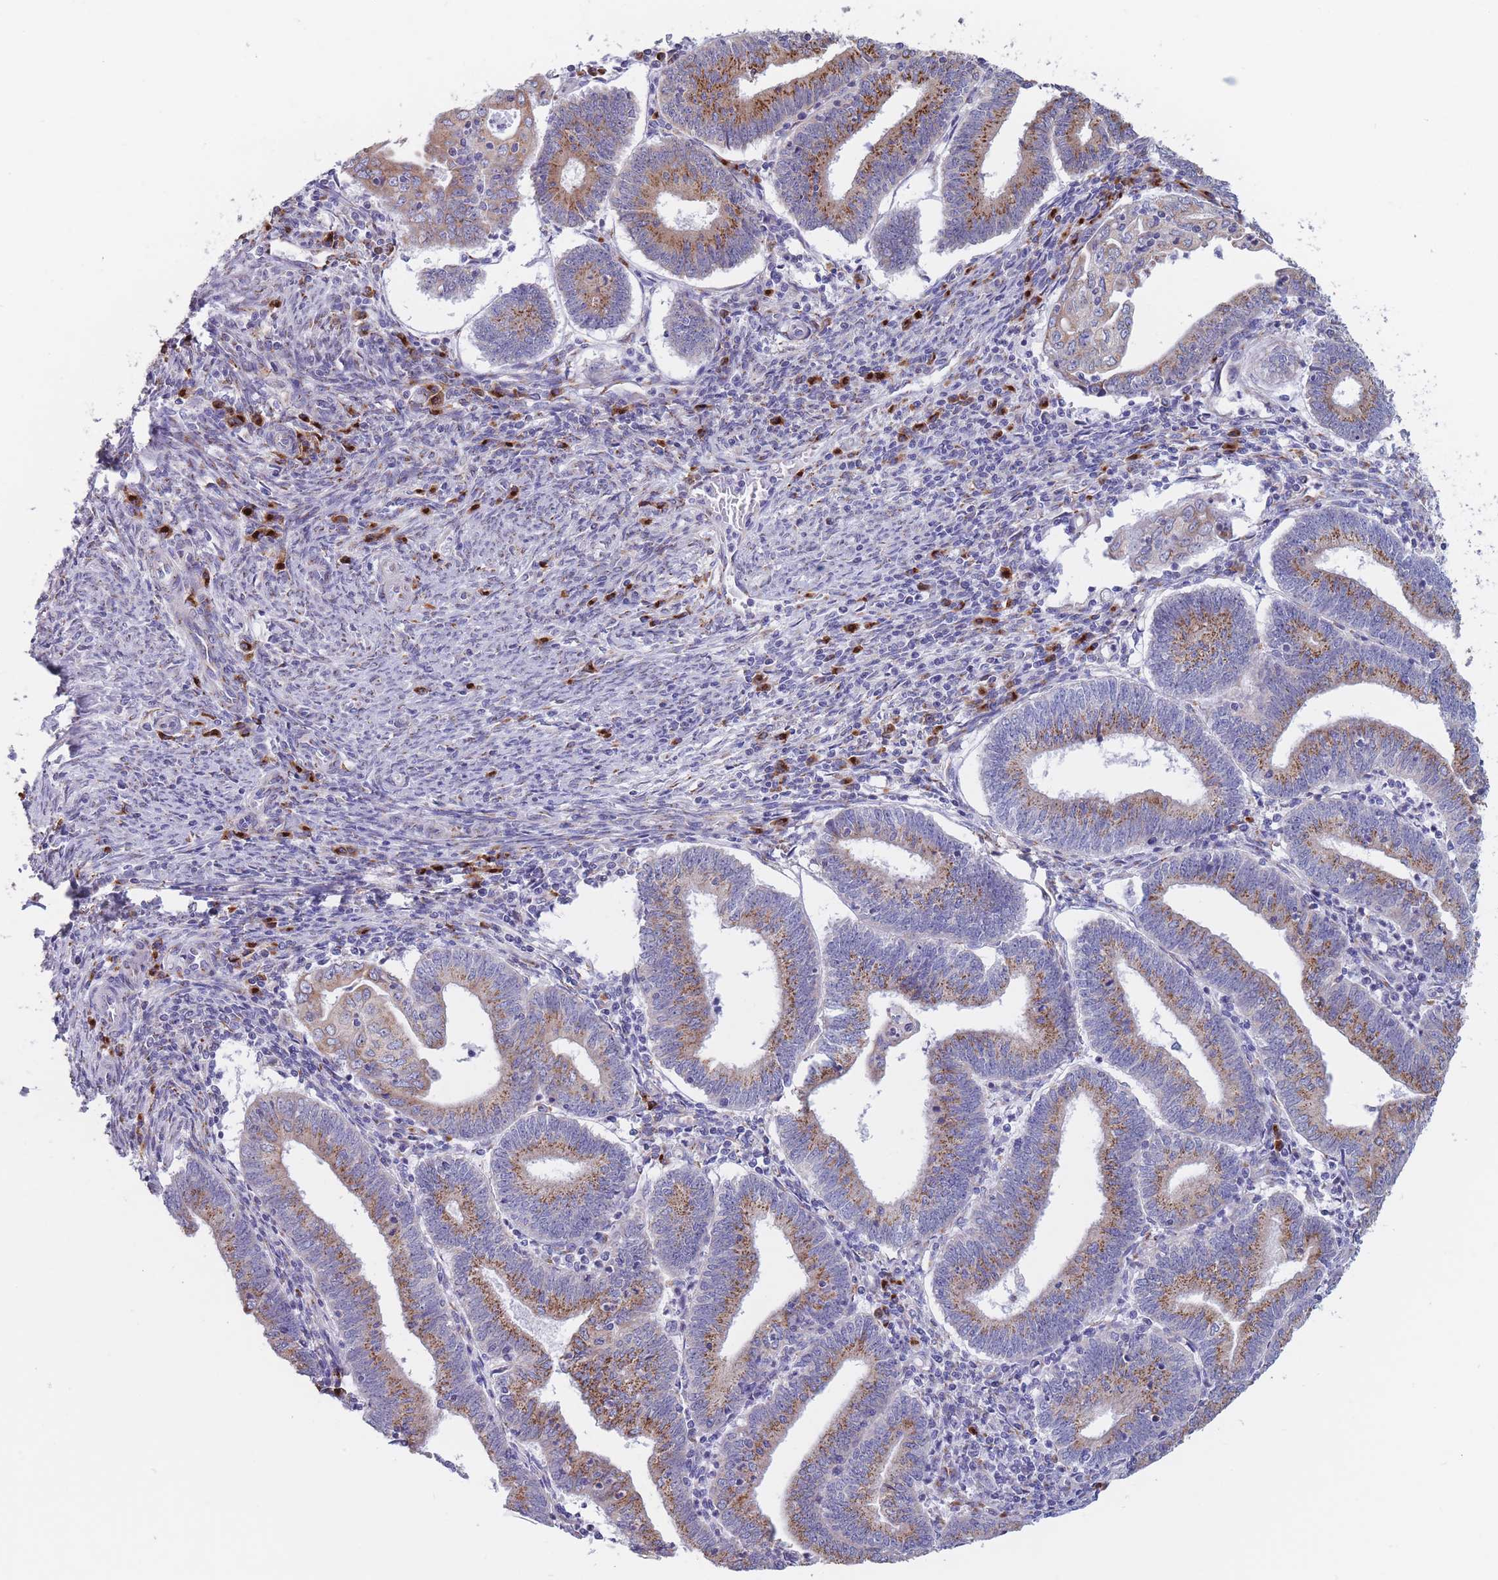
{"staining": {"intensity": "moderate", "quantity": ">75%", "location": "cytoplasmic/membranous"}, "tissue": "endometrial cancer", "cell_type": "Tumor cells", "image_type": "cancer", "snomed": [{"axis": "morphology", "description": "Adenocarcinoma, NOS"}, {"axis": "topography", "description": "Endometrium"}], "caption": "A medium amount of moderate cytoplasmic/membranous staining is present in about >75% of tumor cells in adenocarcinoma (endometrial) tissue. The protein of interest is shown in brown color, while the nuclei are stained blue.", "gene": "MRPL30", "patient": {"sex": "female", "age": 60}}